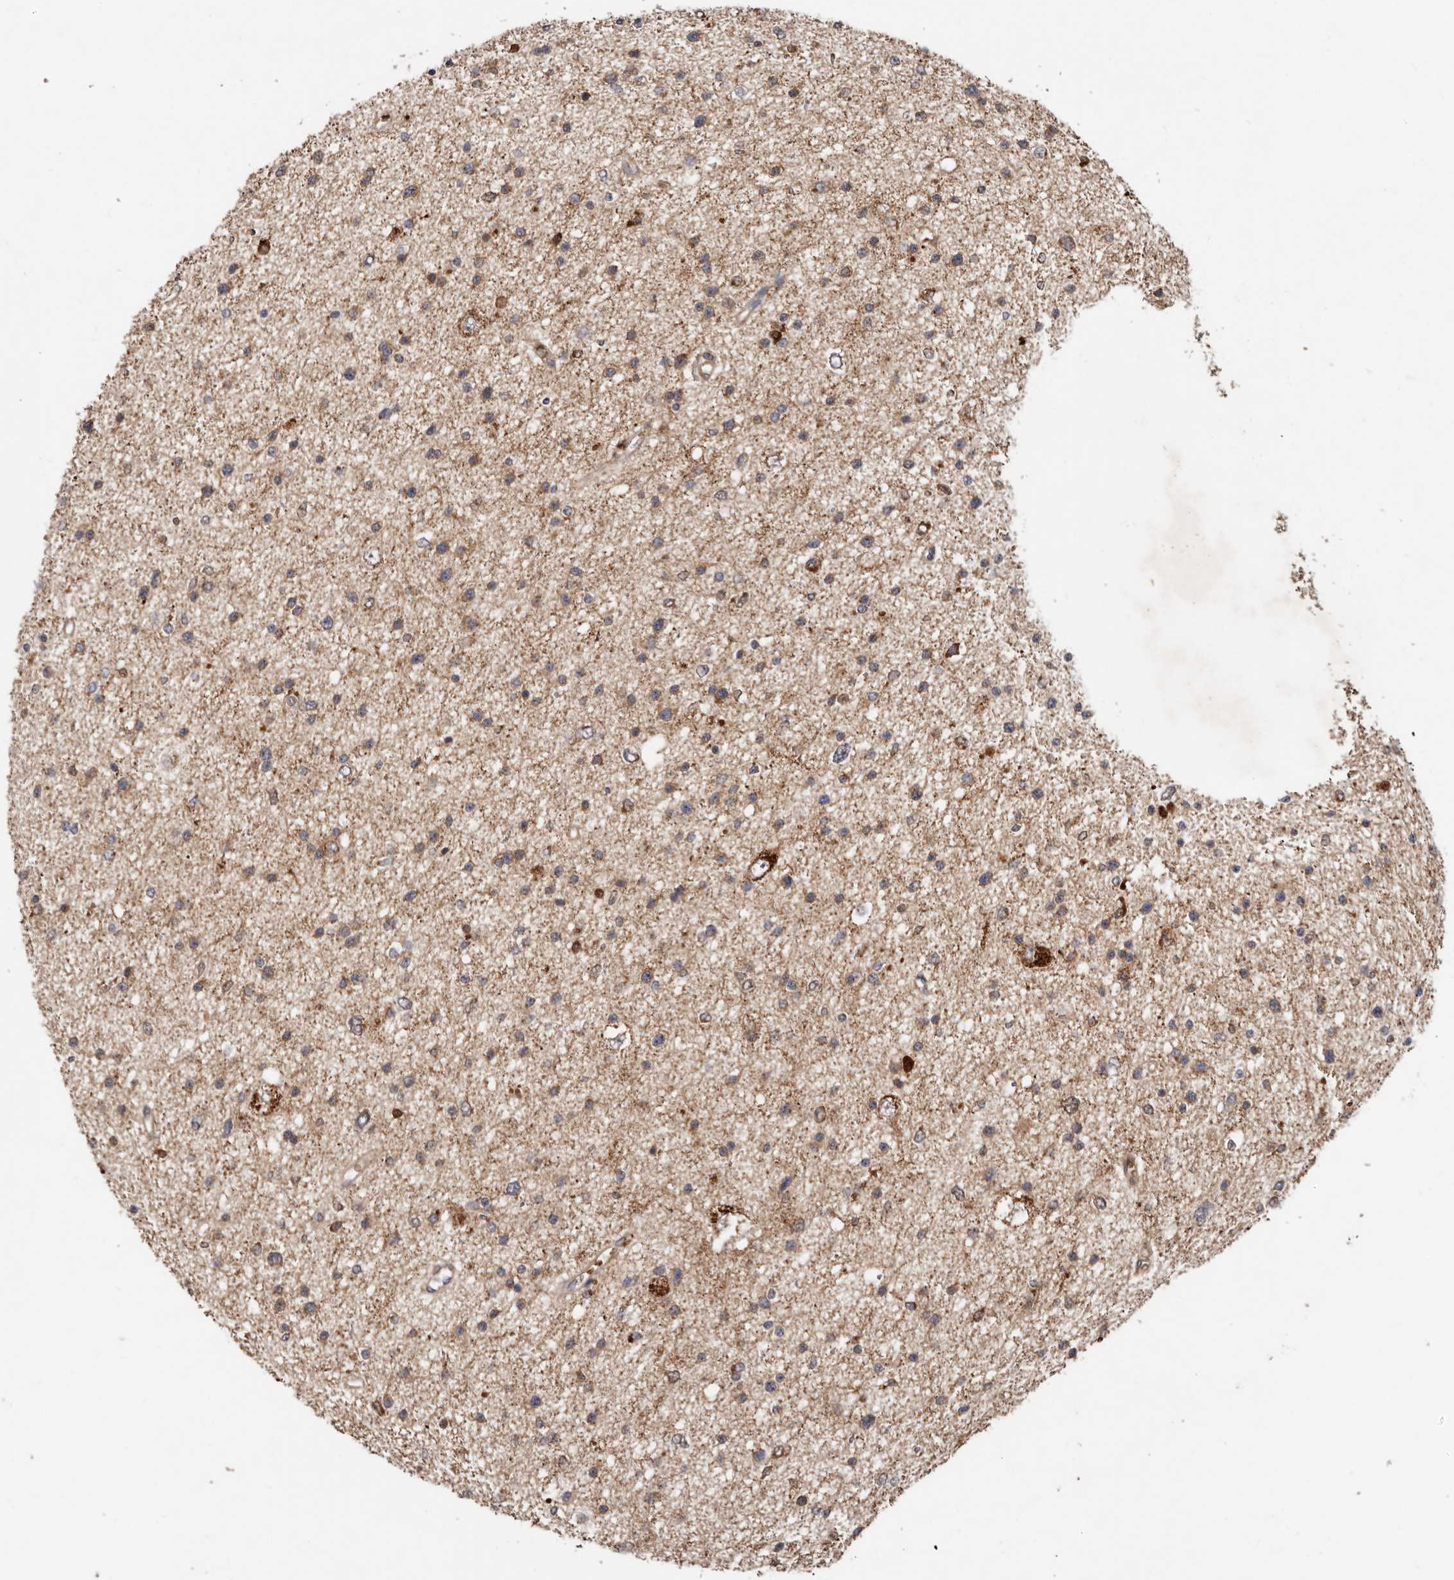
{"staining": {"intensity": "weak", "quantity": ">75%", "location": "cytoplasmic/membranous"}, "tissue": "glioma", "cell_type": "Tumor cells", "image_type": "cancer", "snomed": [{"axis": "morphology", "description": "Glioma, malignant, Low grade"}, {"axis": "topography", "description": "Brain"}], "caption": "Immunohistochemistry (IHC) staining of glioma, which exhibits low levels of weak cytoplasmic/membranous staining in approximately >75% of tumor cells indicating weak cytoplasmic/membranous protein positivity. The staining was performed using DAB (brown) for protein detection and nuclei were counterstained in hematoxylin (blue).", "gene": "GOT1L1", "patient": {"sex": "female", "age": 37}}